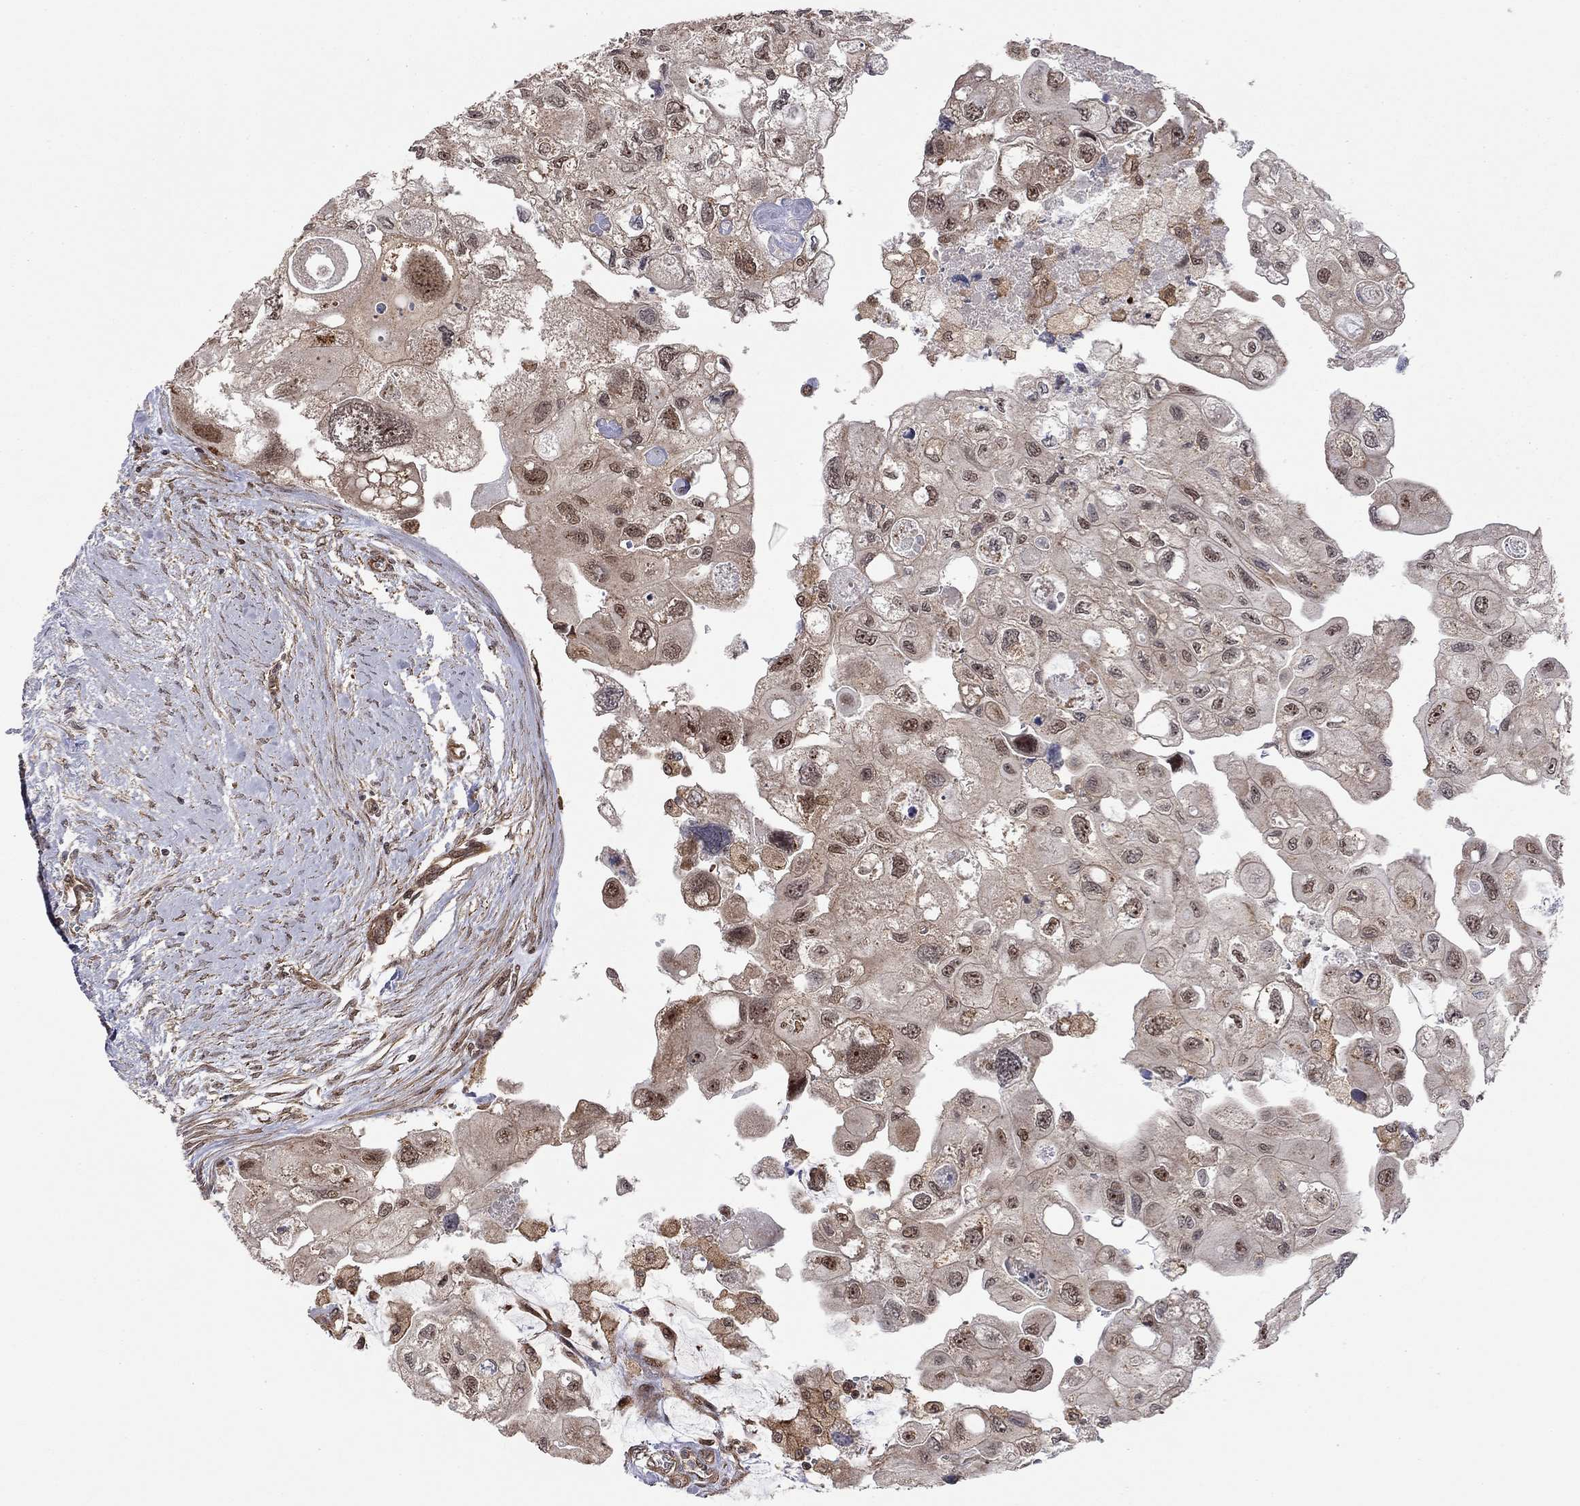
{"staining": {"intensity": "moderate", "quantity": "<25%", "location": "nuclear"}, "tissue": "urothelial cancer", "cell_type": "Tumor cells", "image_type": "cancer", "snomed": [{"axis": "morphology", "description": "Urothelial carcinoma, High grade"}, {"axis": "topography", "description": "Urinary bladder"}], "caption": "A low amount of moderate nuclear positivity is identified in about <25% of tumor cells in urothelial cancer tissue.", "gene": "TDP1", "patient": {"sex": "male", "age": 59}}